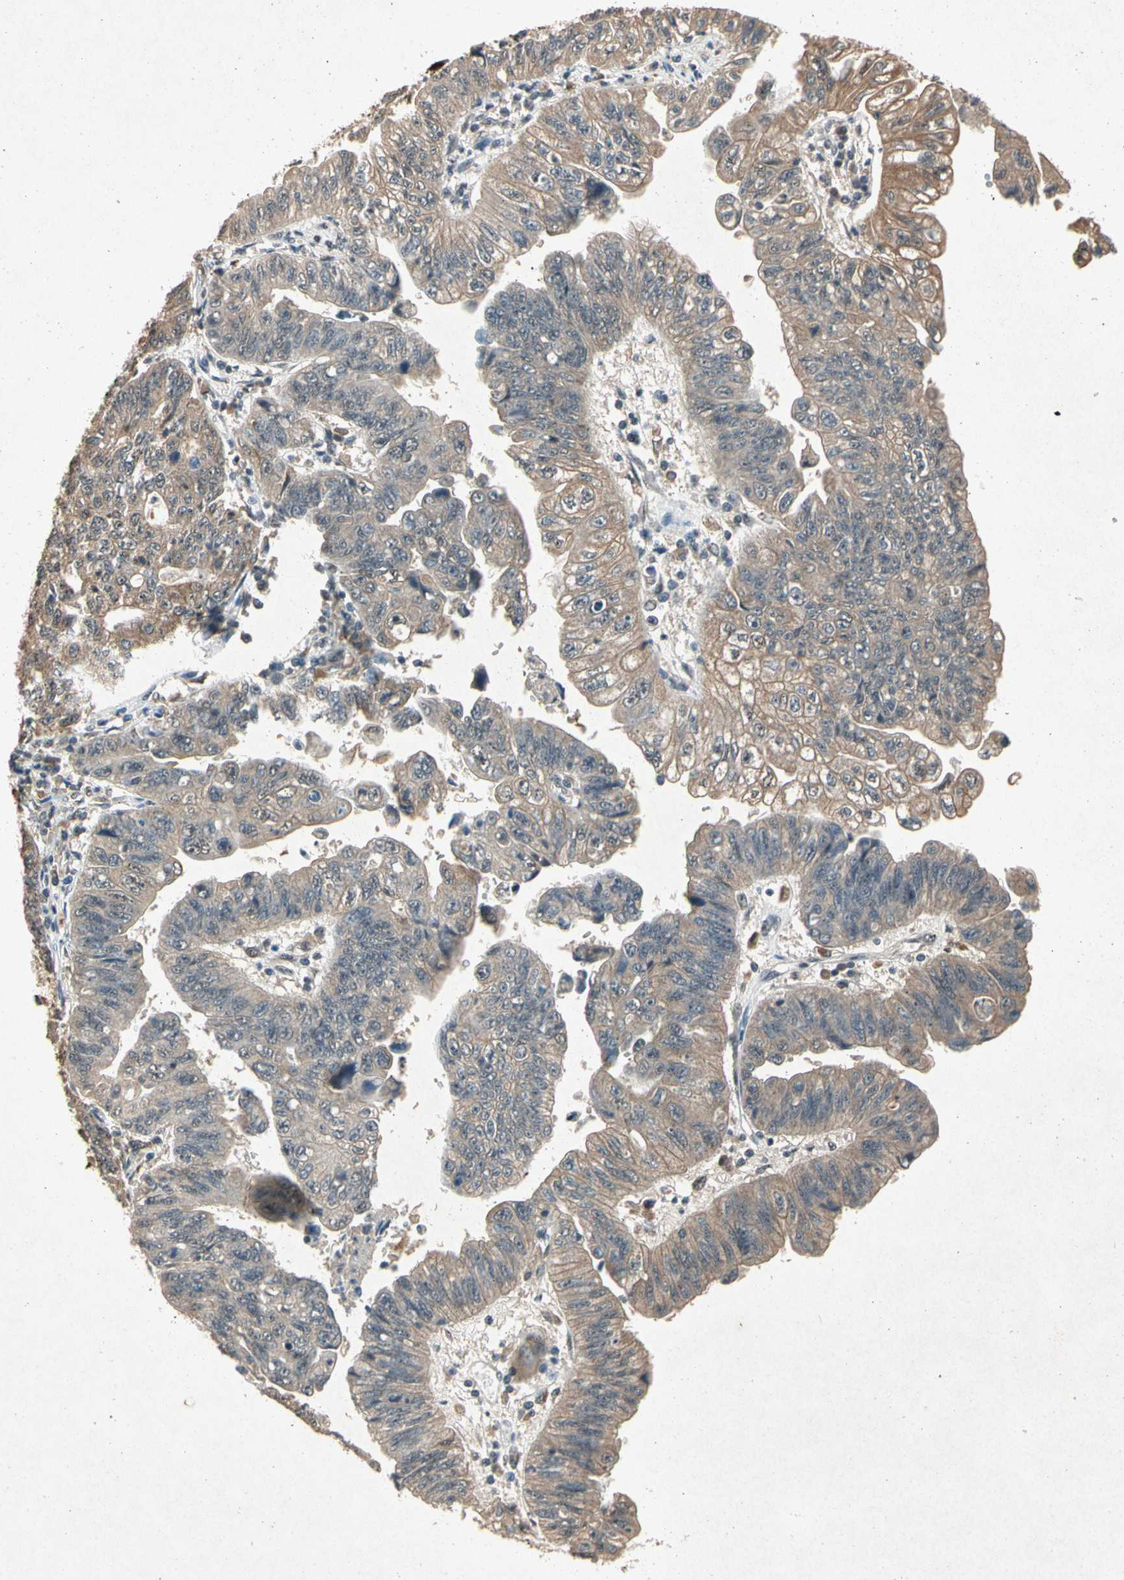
{"staining": {"intensity": "weak", "quantity": "25%-75%", "location": "cytoplasmic/membranous,nuclear"}, "tissue": "stomach cancer", "cell_type": "Tumor cells", "image_type": "cancer", "snomed": [{"axis": "morphology", "description": "Adenocarcinoma, NOS"}, {"axis": "topography", "description": "Stomach"}], "caption": "This micrograph demonstrates immunohistochemistry staining of human stomach adenocarcinoma, with low weak cytoplasmic/membranous and nuclear staining in about 25%-75% of tumor cells.", "gene": "PML", "patient": {"sex": "male", "age": 59}}